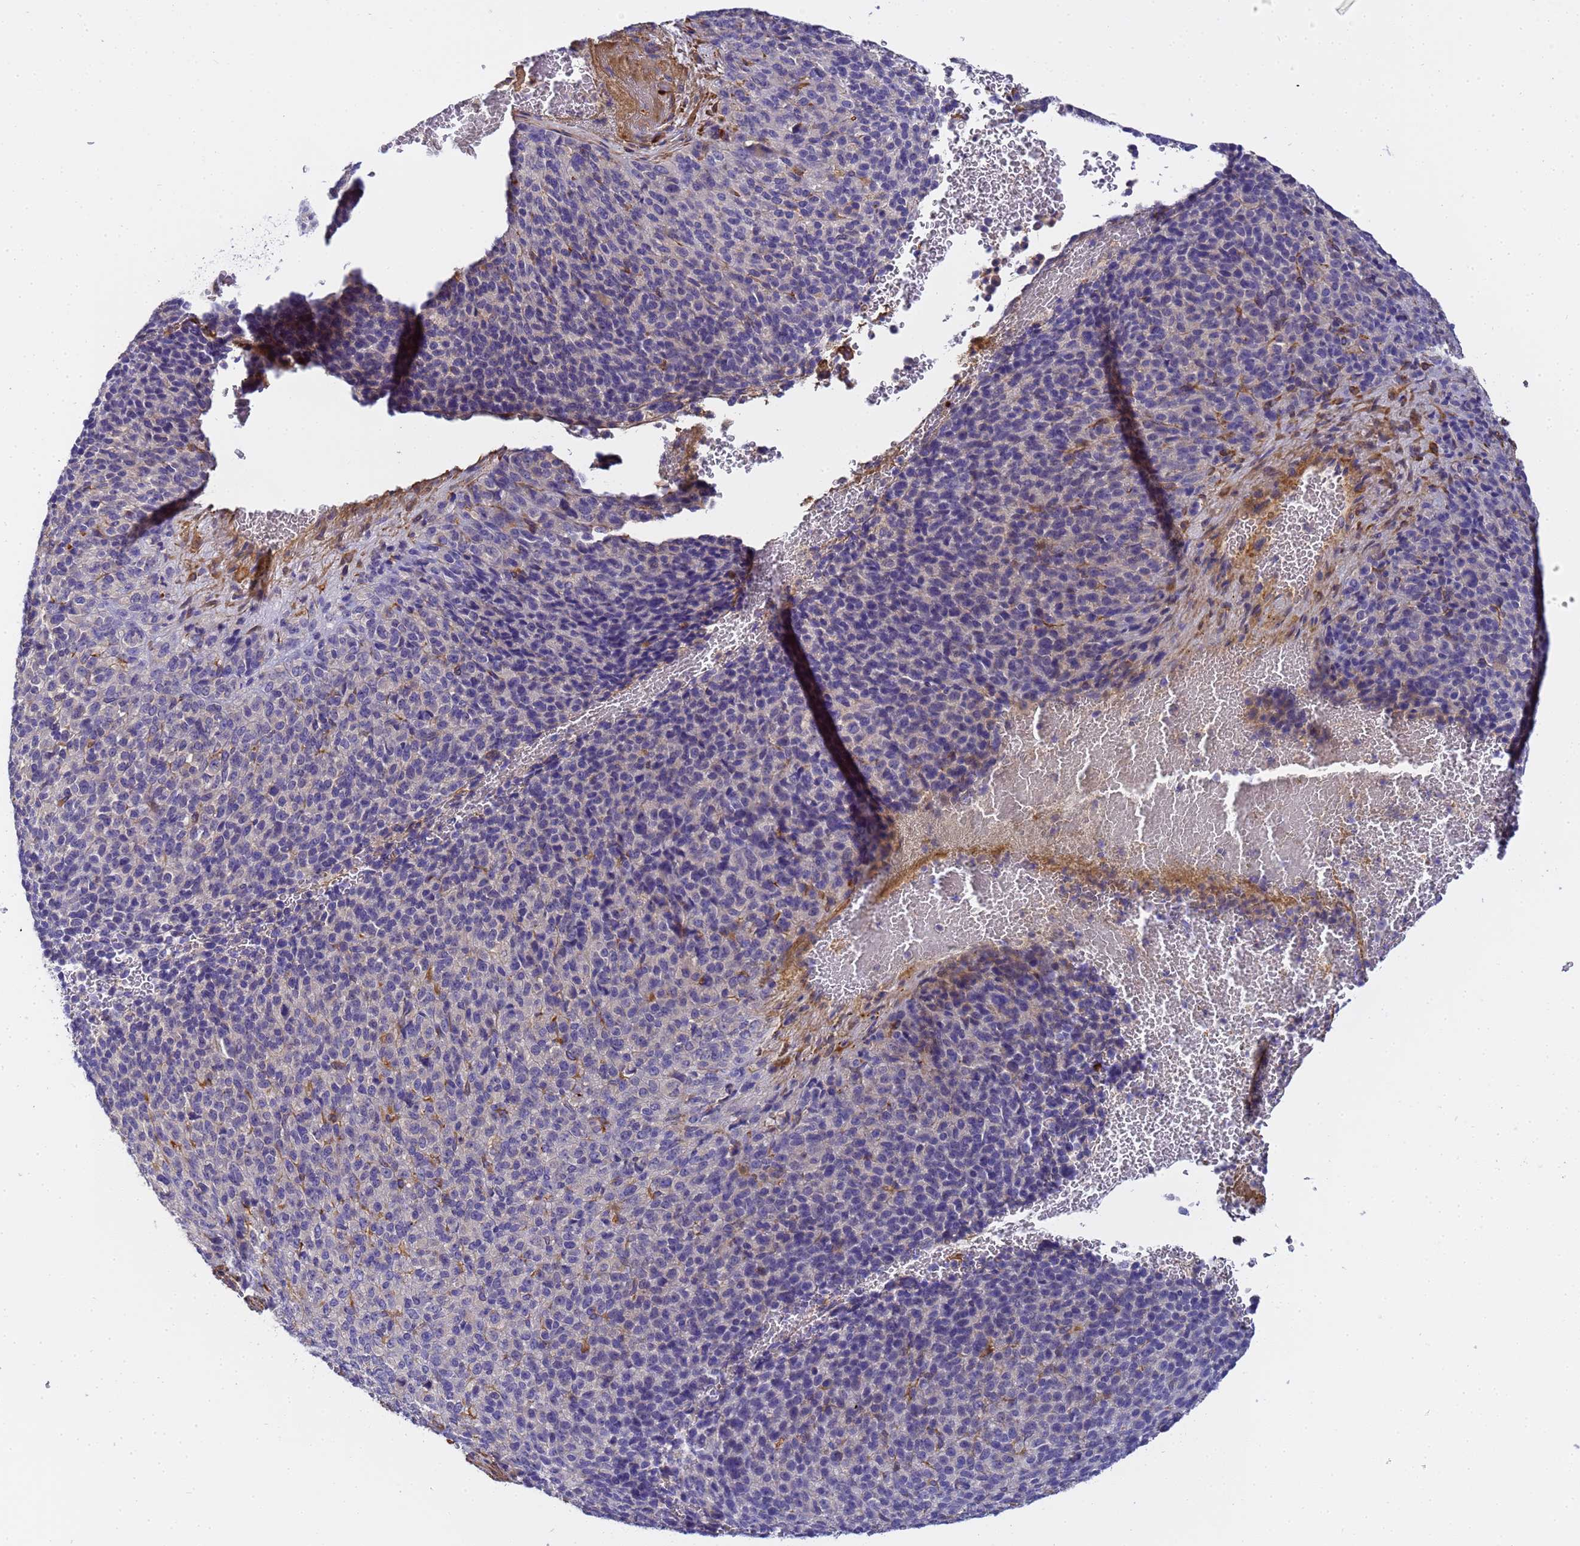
{"staining": {"intensity": "negative", "quantity": "none", "location": "none"}, "tissue": "melanoma", "cell_type": "Tumor cells", "image_type": "cancer", "snomed": [{"axis": "morphology", "description": "Malignant melanoma, Metastatic site"}, {"axis": "topography", "description": "Brain"}], "caption": "Tumor cells show no significant staining in malignant melanoma (metastatic site).", "gene": "MYL12A", "patient": {"sex": "female", "age": 56}}